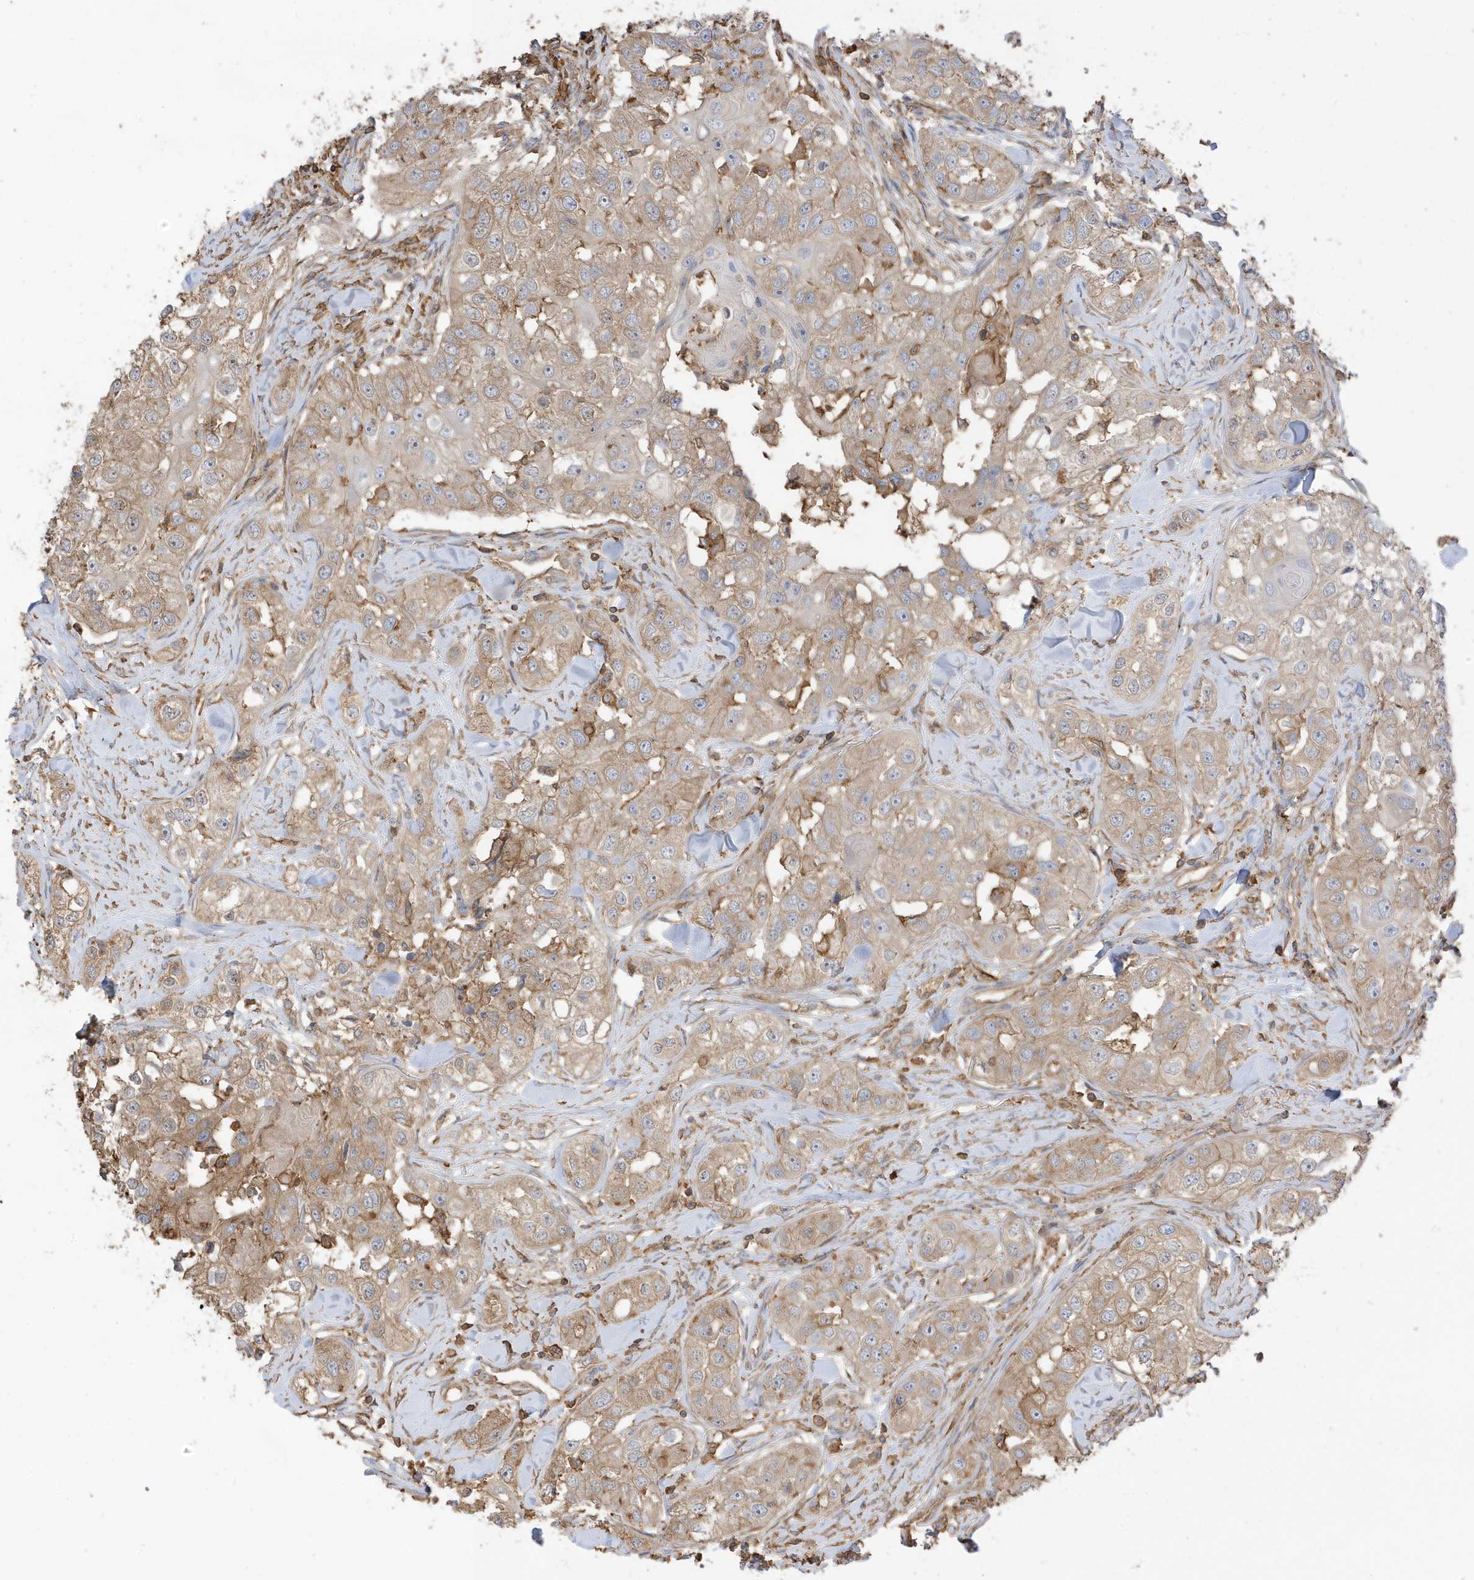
{"staining": {"intensity": "weak", "quantity": ">75%", "location": "cytoplasmic/membranous"}, "tissue": "head and neck cancer", "cell_type": "Tumor cells", "image_type": "cancer", "snomed": [{"axis": "morphology", "description": "Normal tissue, NOS"}, {"axis": "morphology", "description": "Squamous cell carcinoma, NOS"}, {"axis": "topography", "description": "Skeletal muscle"}, {"axis": "topography", "description": "Head-Neck"}], "caption": "Immunohistochemical staining of head and neck squamous cell carcinoma exhibits weak cytoplasmic/membranous protein staining in about >75% of tumor cells. (IHC, brightfield microscopy, high magnification).", "gene": "ZBTB8A", "patient": {"sex": "male", "age": 51}}